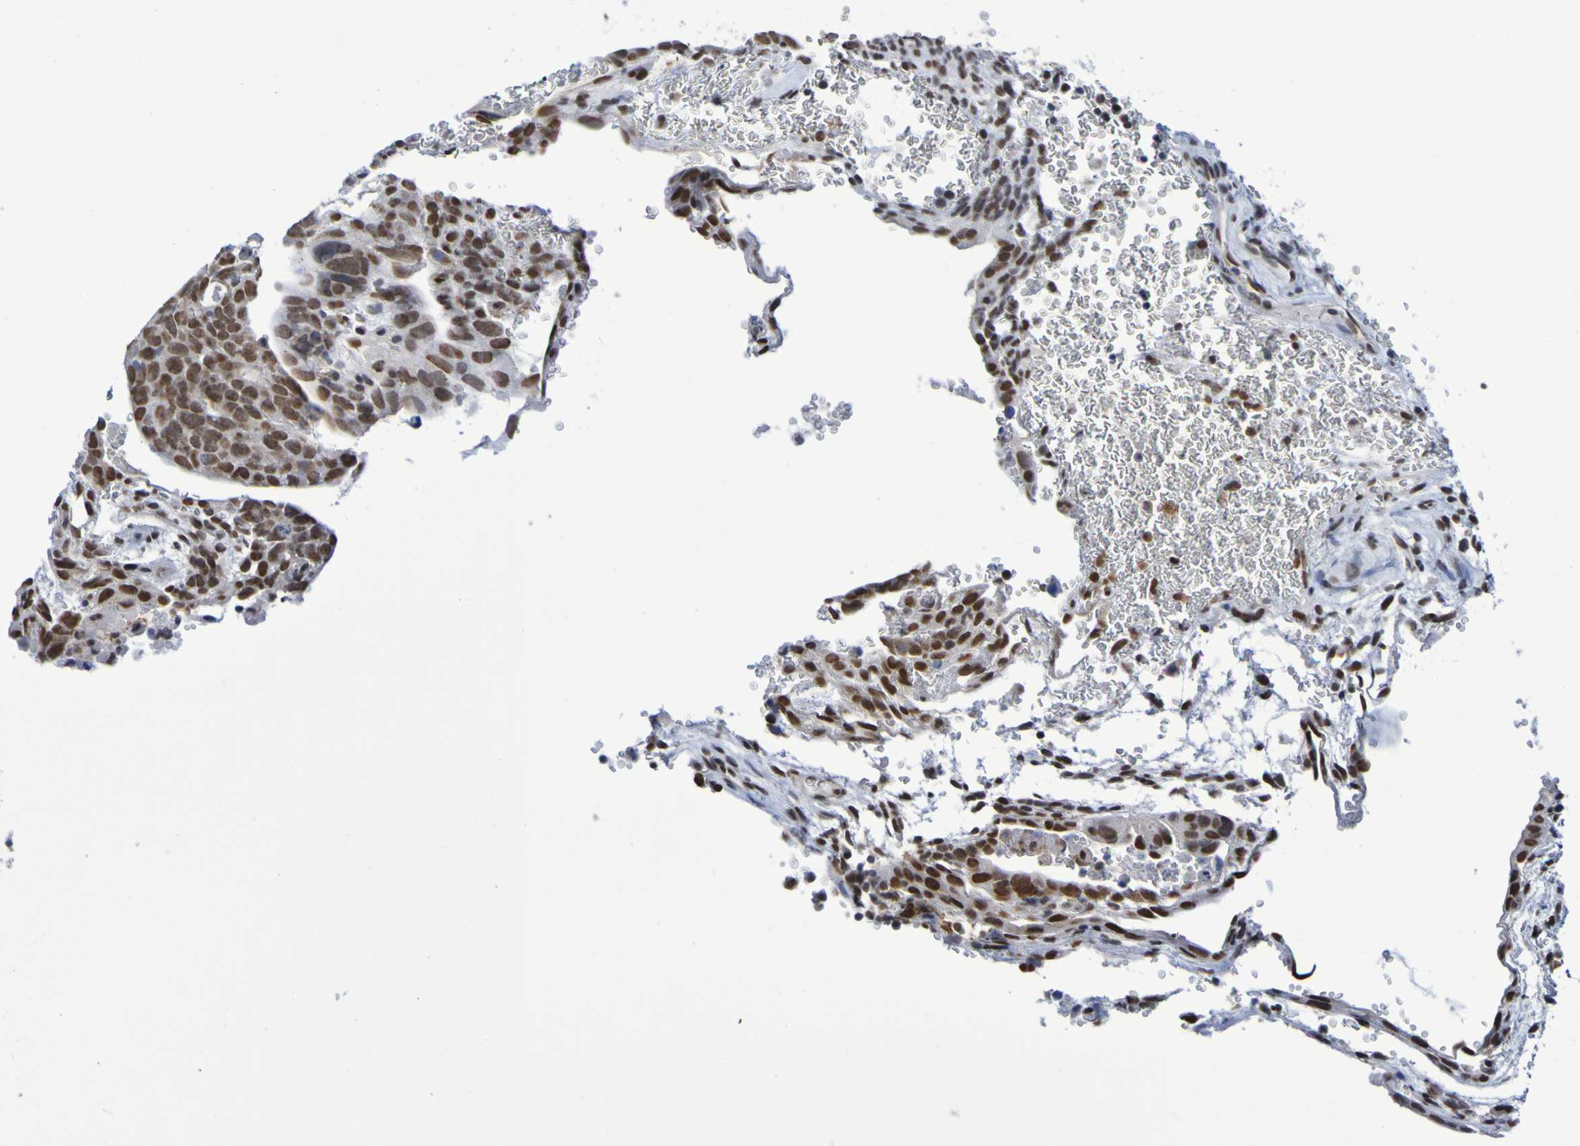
{"staining": {"intensity": "strong", "quantity": ">75%", "location": "nuclear"}, "tissue": "testis cancer", "cell_type": "Tumor cells", "image_type": "cancer", "snomed": [{"axis": "morphology", "description": "Seminoma, NOS"}, {"axis": "morphology", "description": "Carcinoma, Embryonal, NOS"}, {"axis": "topography", "description": "Testis"}], "caption": "Testis cancer (embryonal carcinoma) was stained to show a protein in brown. There is high levels of strong nuclear positivity in approximately >75% of tumor cells.", "gene": "MRTFB", "patient": {"sex": "male", "age": 52}}